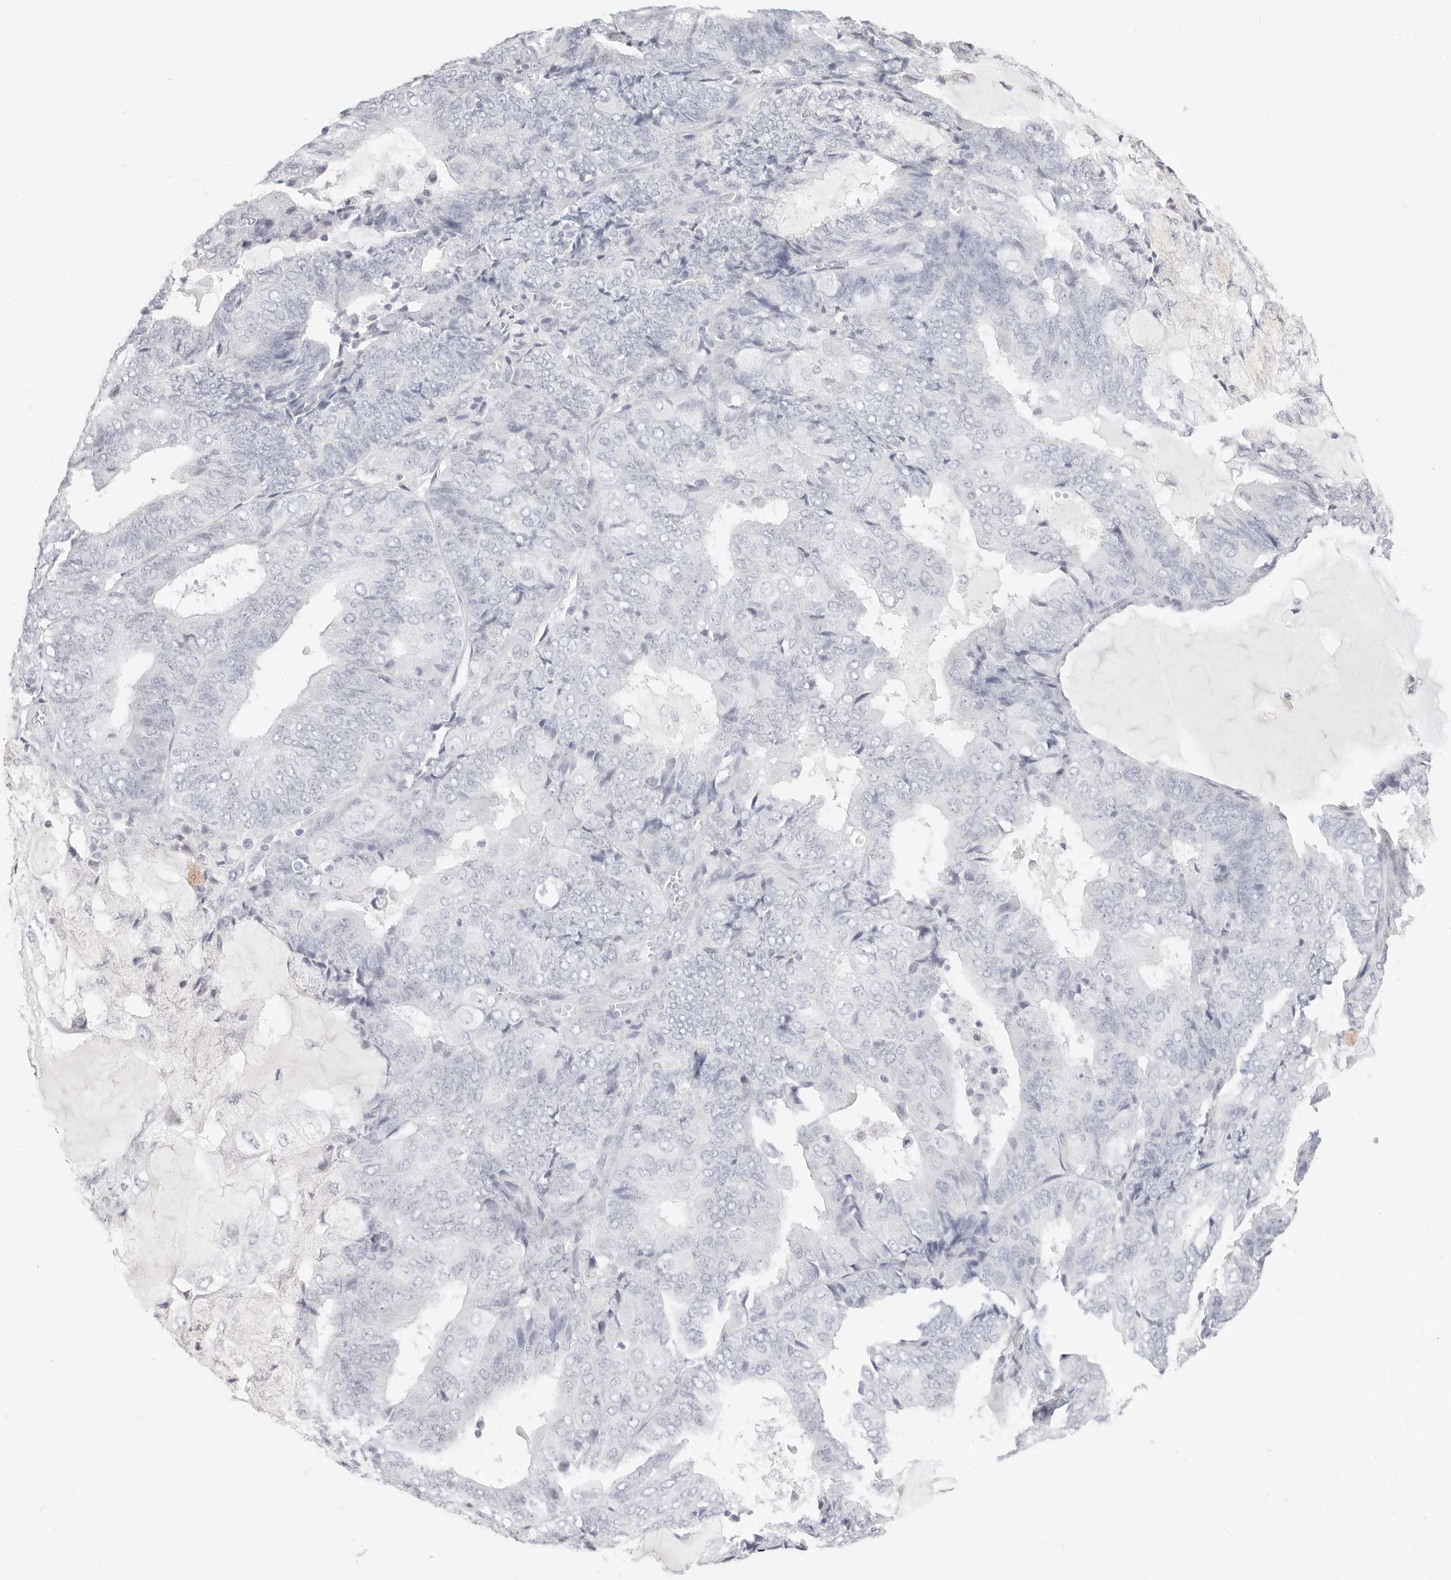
{"staining": {"intensity": "negative", "quantity": "none", "location": "none"}, "tissue": "endometrial cancer", "cell_type": "Tumor cells", "image_type": "cancer", "snomed": [{"axis": "morphology", "description": "Adenocarcinoma, NOS"}, {"axis": "topography", "description": "Endometrium"}], "caption": "DAB (3,3'-diaminobenzidine) immunohistochemical staining of human adenocarcinoma (endometrial) demonstrates no significant positivity in tumor cells. (DAB immunohistochemistry (IHC), high magnification).", "gene": "CAMP", "patient": {"sex": "female", "age": 81}}